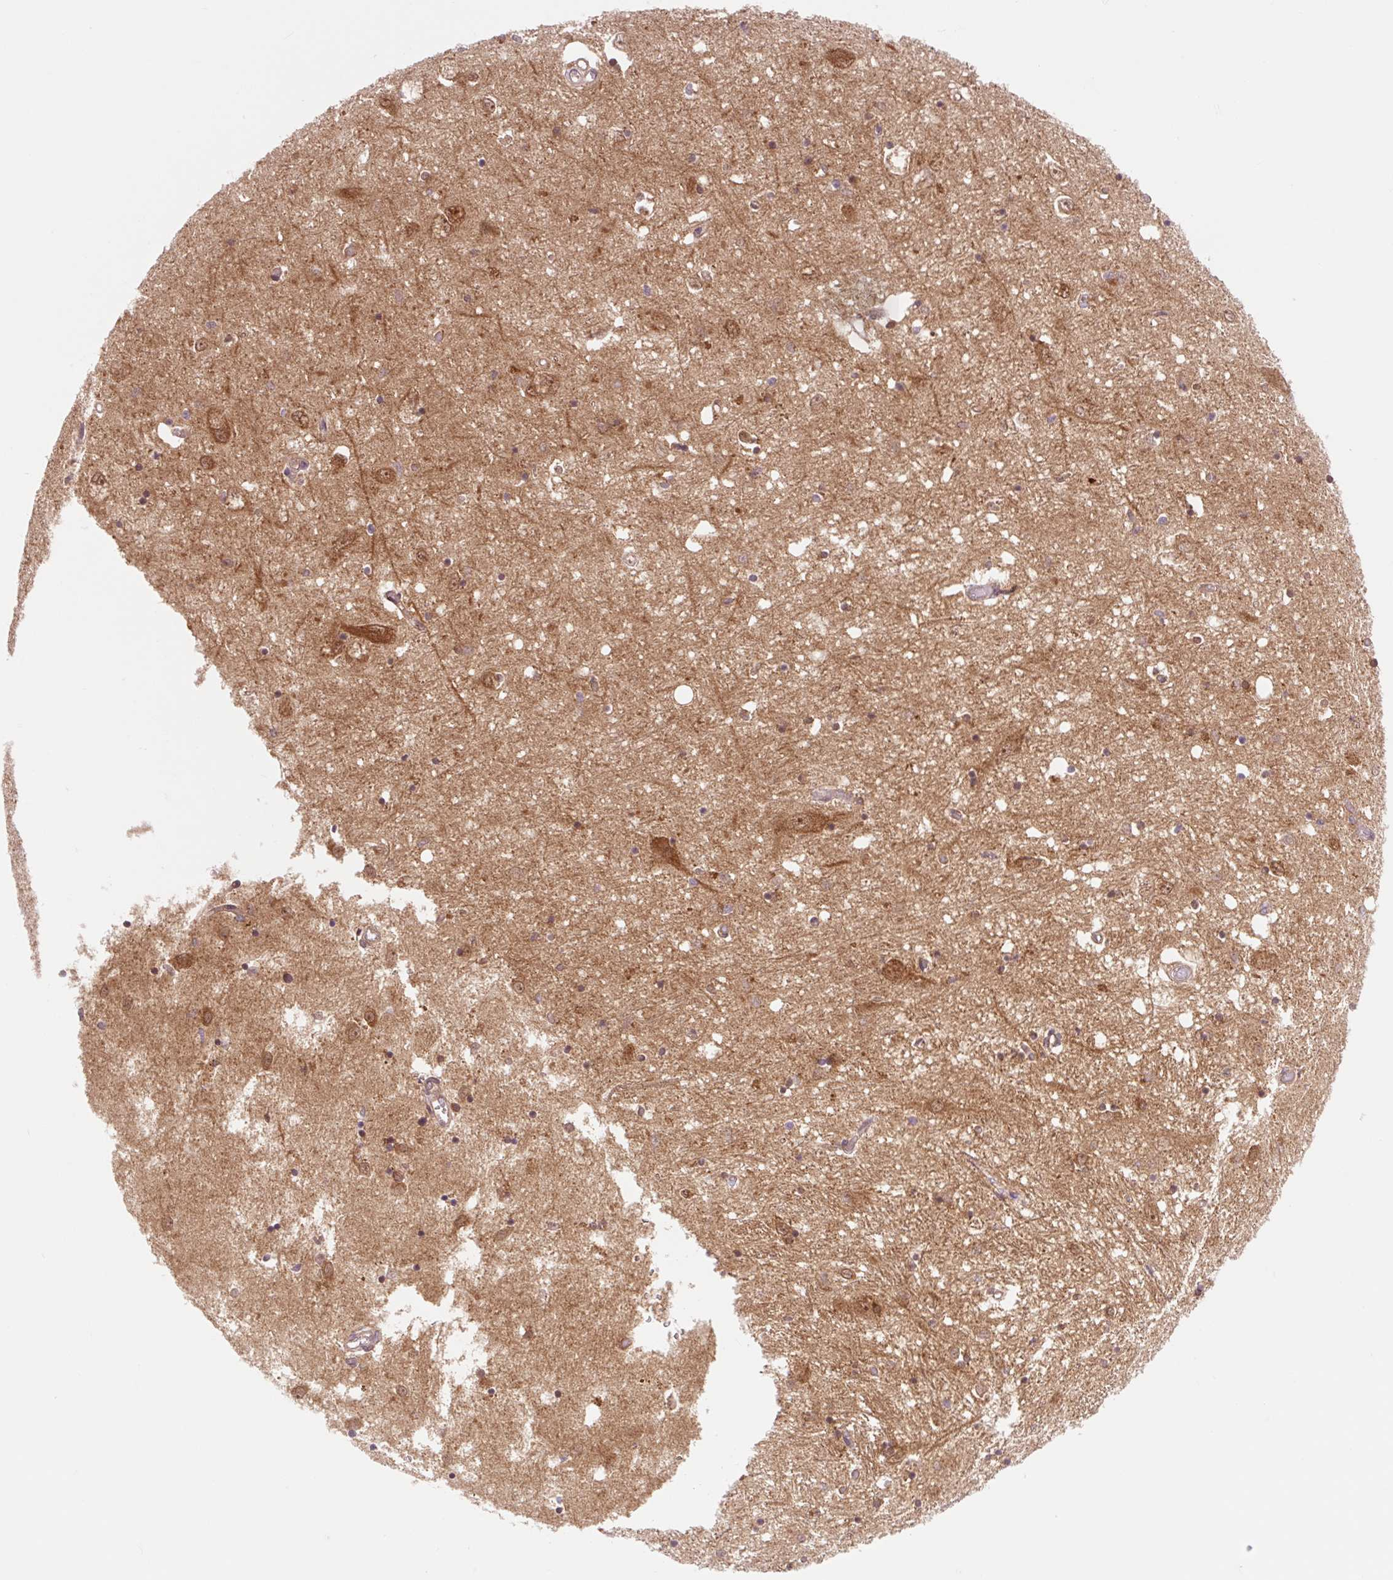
{"staining": {"intensity": "weak", "quantity": "25%-75%", "location": "cytoplasmic/membranous"}, "tissue": "caudate", "cell_type": "Glial cells", "image_type": "normal", "snomed": [{"axis": "morphology", "description": "Normal tissue, NOS"}, {"axis": "topography", "description": "Lateral ventricle wall"}], "caption": "A histopathology image showing weak cytoplasmic/membranous expression in about 25%-75% of glial cells in normal caudate, as visualized by brown immunohistochemical staining.", "gene": "VPS4A", "patient": {"sex": "male", "age": 70}}